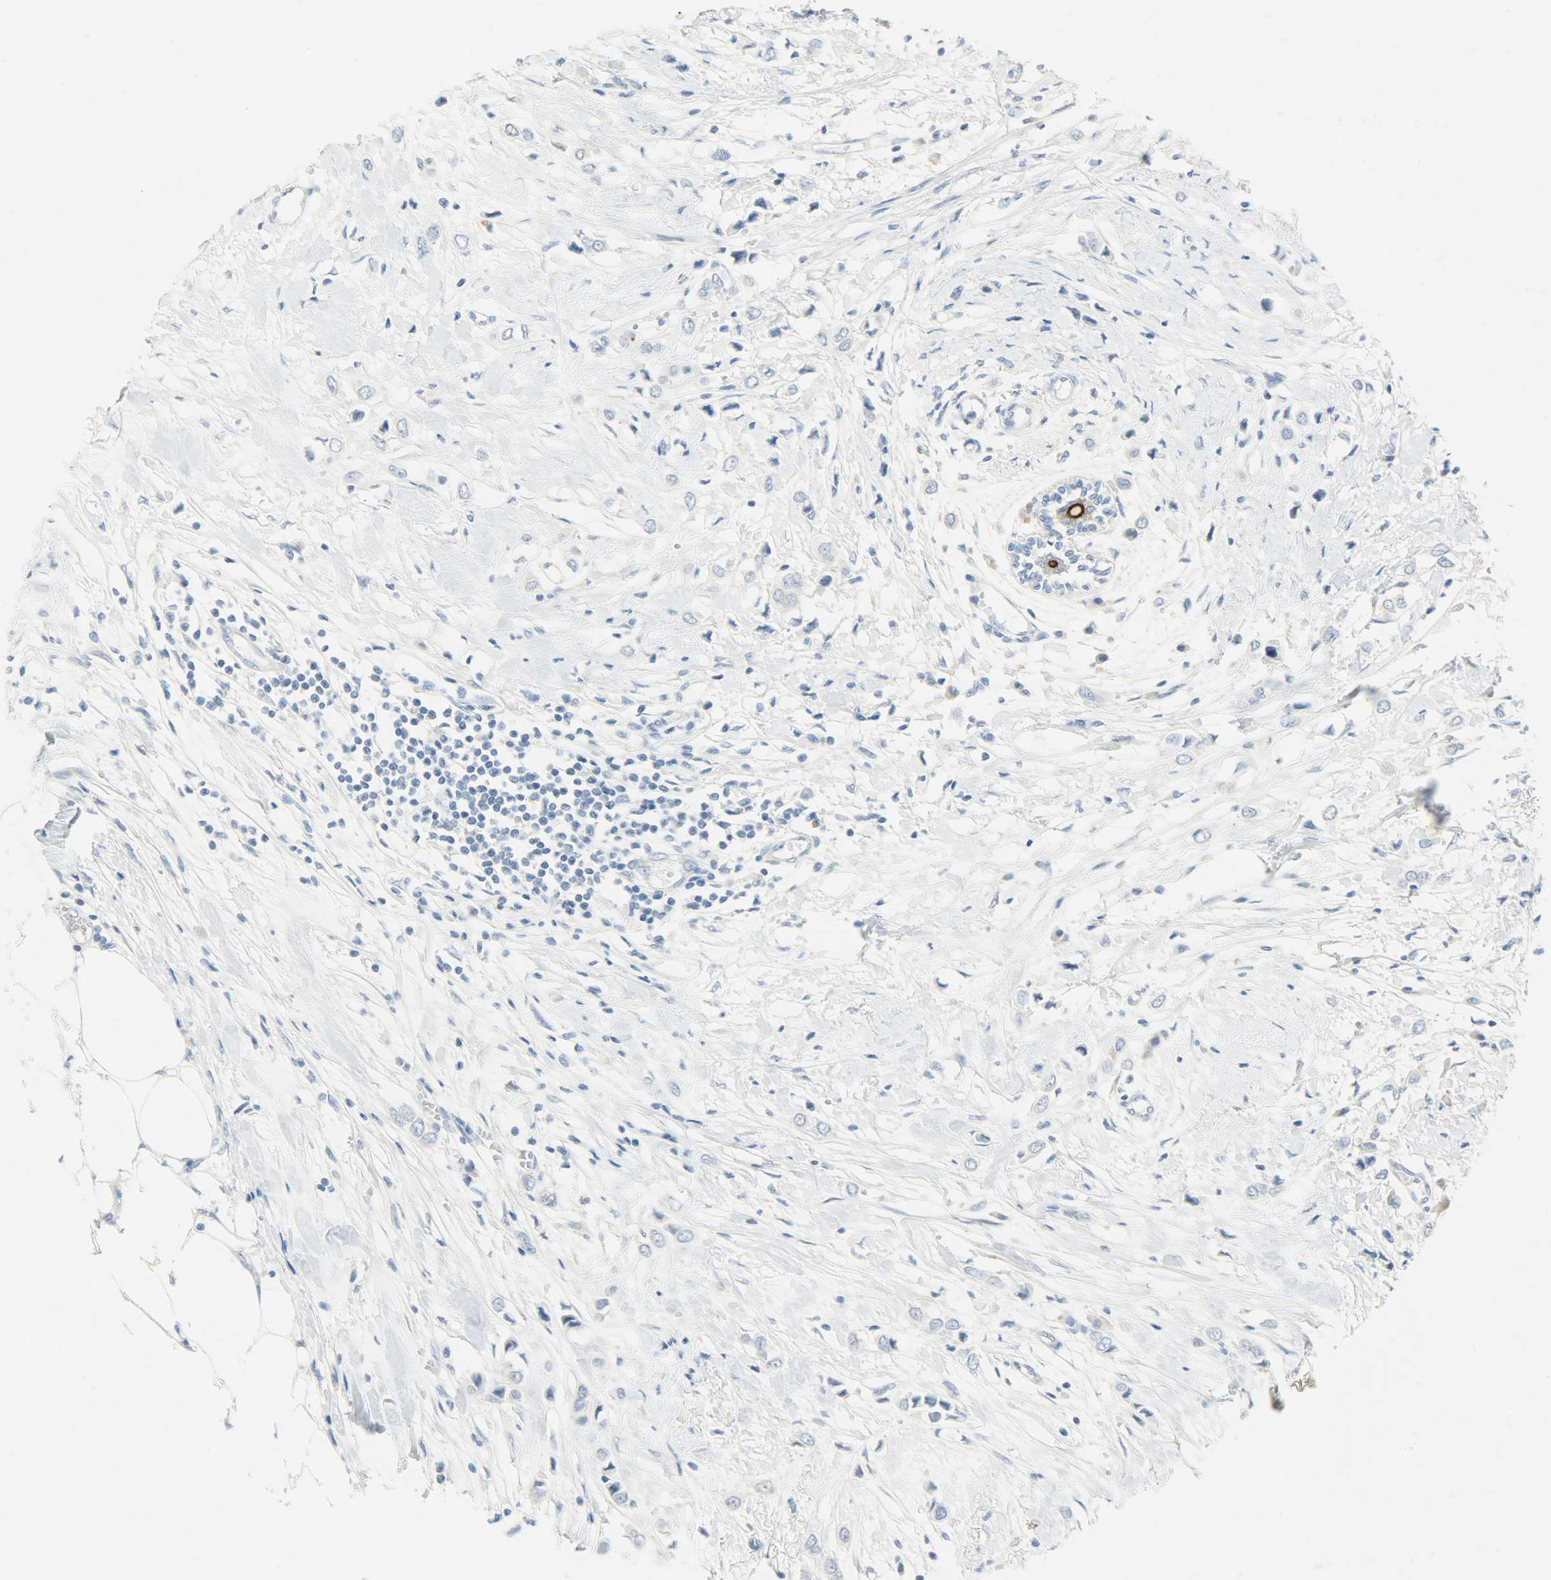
{"staining": {"intensity": "negative", "quantity": "none", "location": "none"}, "tissue": "breast cancer", "cell_type": "Tumor cells", "image_type": "cancer", "snomed": [{"axis": "morphology", "description": "Lobular carcinoma"}, {"axis": "topography", "description": "Breast"}], "caption": "A high-resolution histopathology image shows IHC staining of lobular carcinoma (breast), which demonstrates no significant expression in tumor cells.", "gene": "PROM1", "patient": {"sex": "female", "age": 51}}